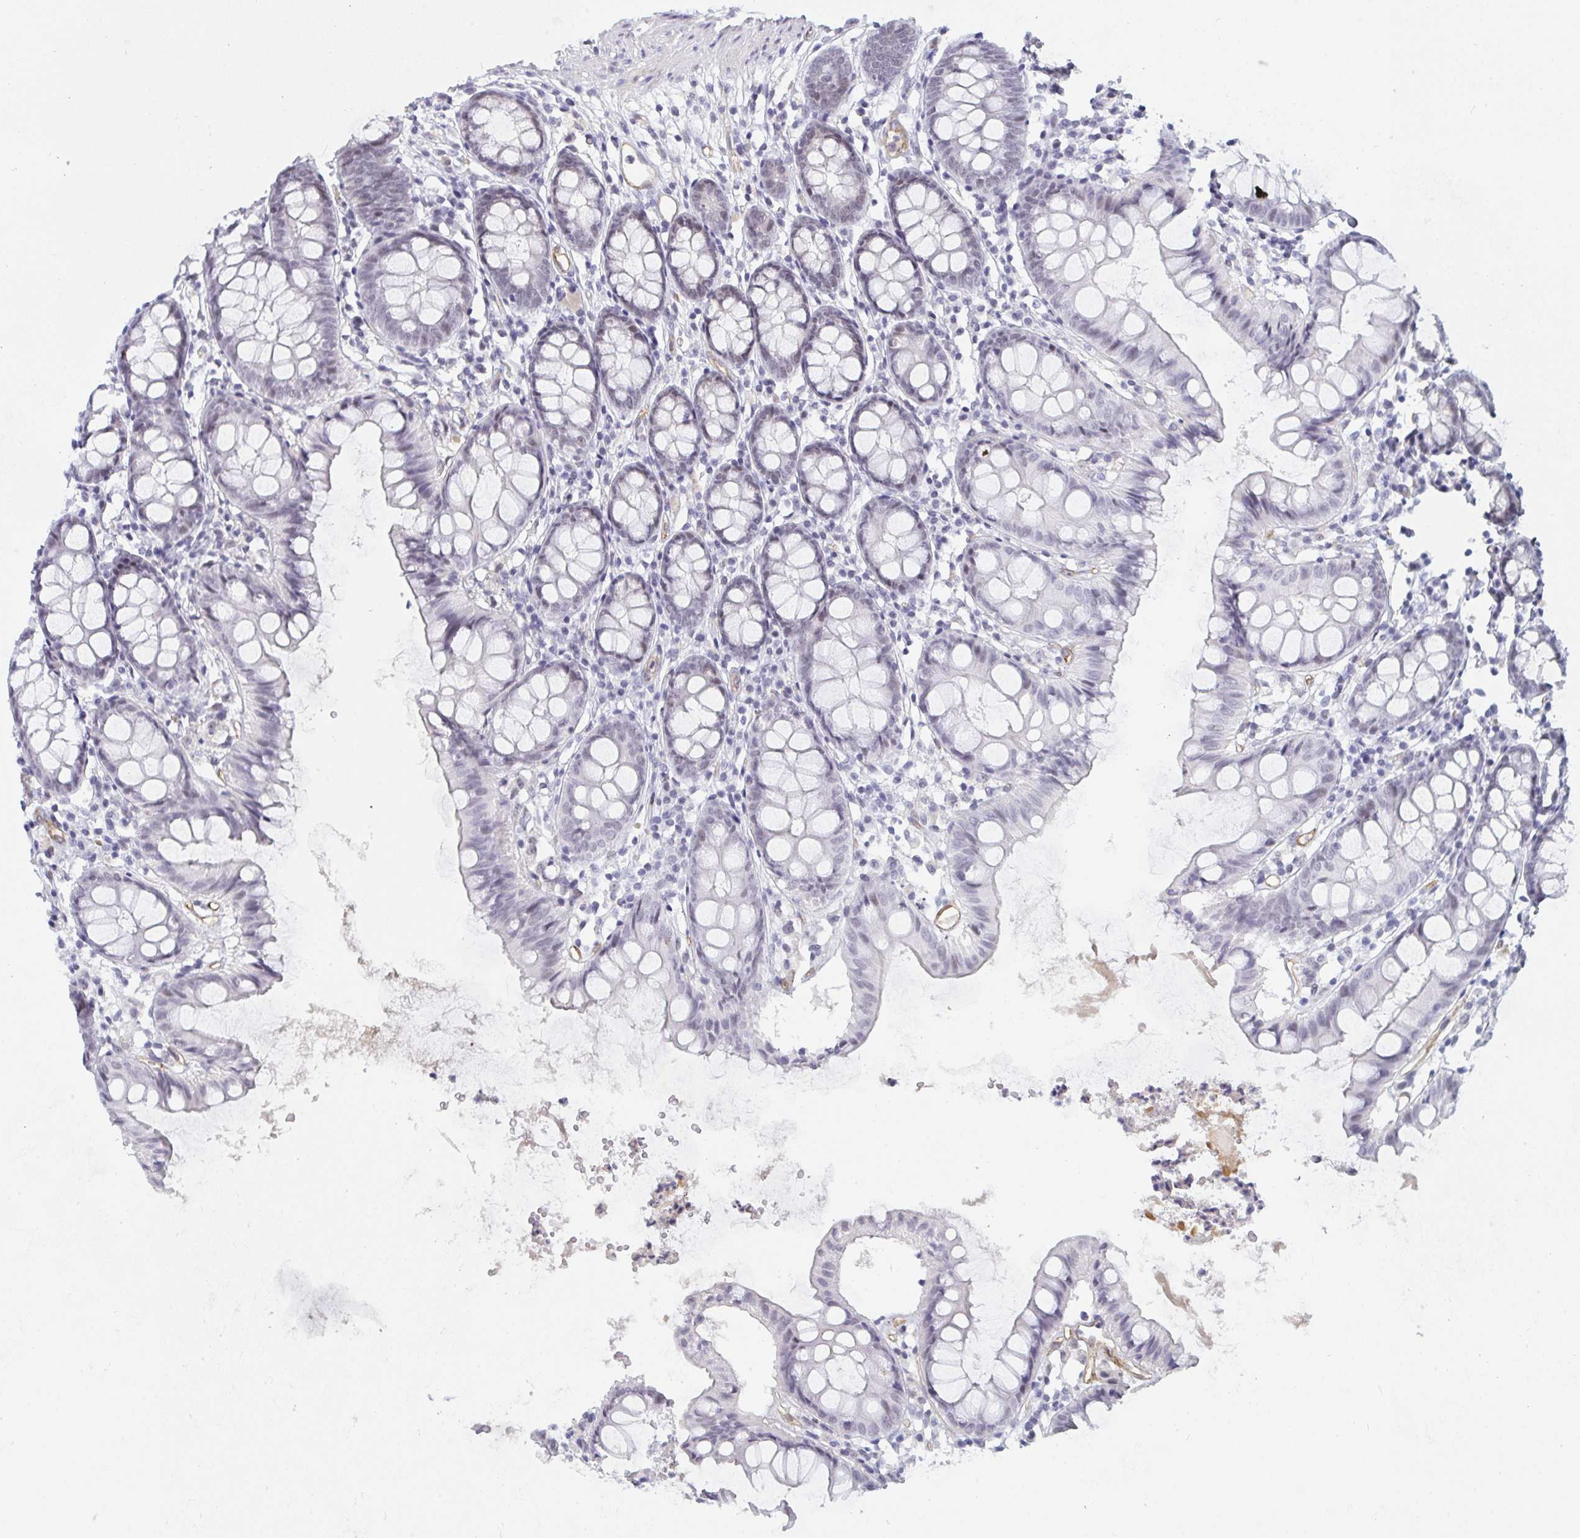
{"staining": {"intensity": "weak", "quantity": ">75%", "location": "cytoplasmic/membranous"}, "tissue": "colon", "cell_type": "Endothelial cells", "image_type": "normal", "snomed": [{"axis": "morphology", "description": "Normal tissue, NOS"}, {"axis": "topography", "description": "Colon"}], "caption": "Weak cytoplasmic/membranous protein positivity is appreciated in about >75% of endothelial cells in colon.", "gene": "DSCAML1", "patient": {"sex": "female", "age": 84}}